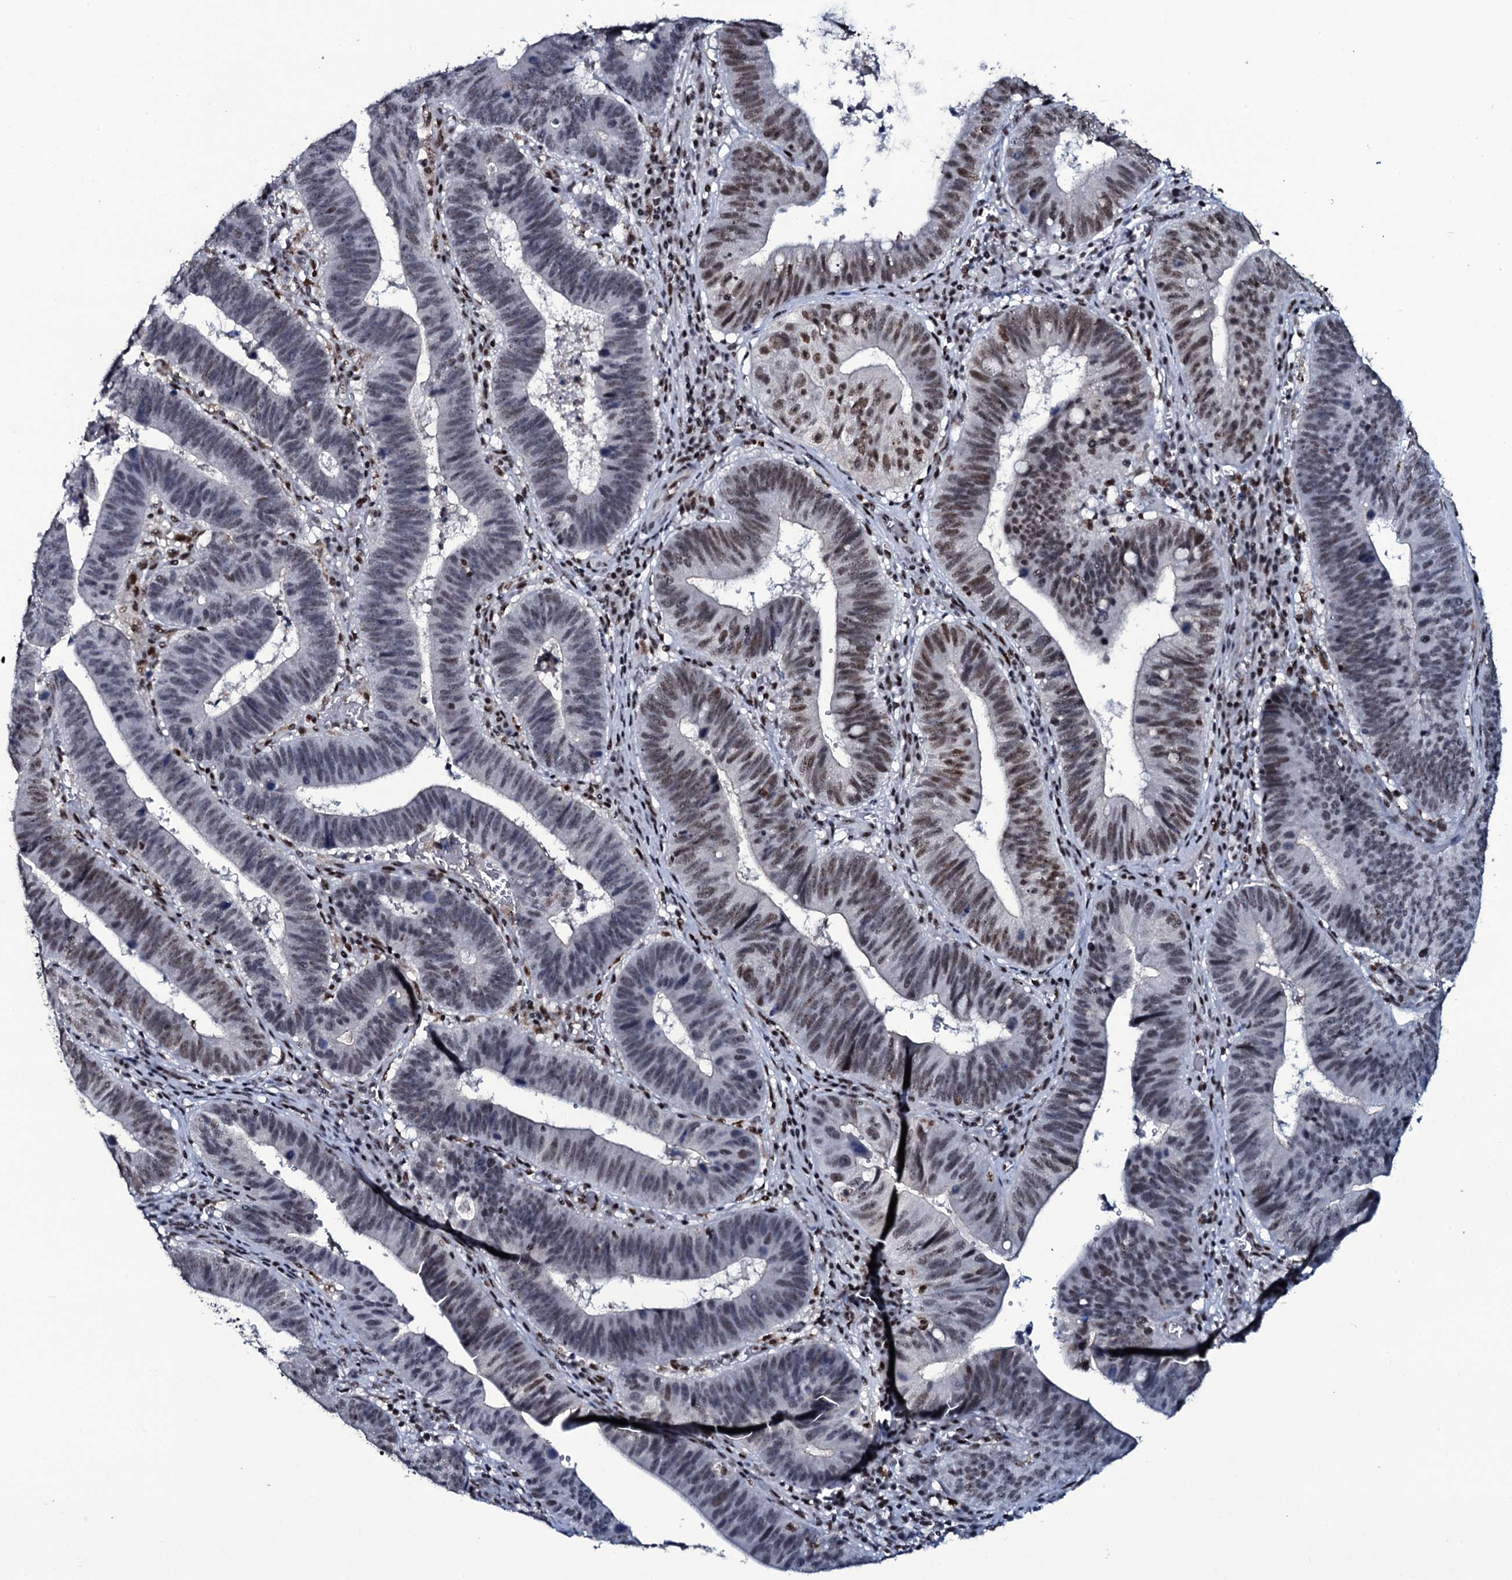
{"staining": {"intensity": "moderate", "quantity": "<25%", "location": "nuclear"}, "tissue": "stomach cancer", "cell_type": "Tumor cells", "image_type": "cancer", "snomed": [{"axis": "morphology", "description": "Adenocarcinoma, NOS"}, {"axis": "topography", "description": "Stomach"}], "caption": "Tumor cells show low levels of moderate nuclear positivity in approximately <25% of cells in human stomach cancer (adenocarcinoma). The protein of interest is shown in brown color, while the nuclei are stained blue.", "gene": "ZMIZ2", "patient": {"sex": "male", "age": 59}}